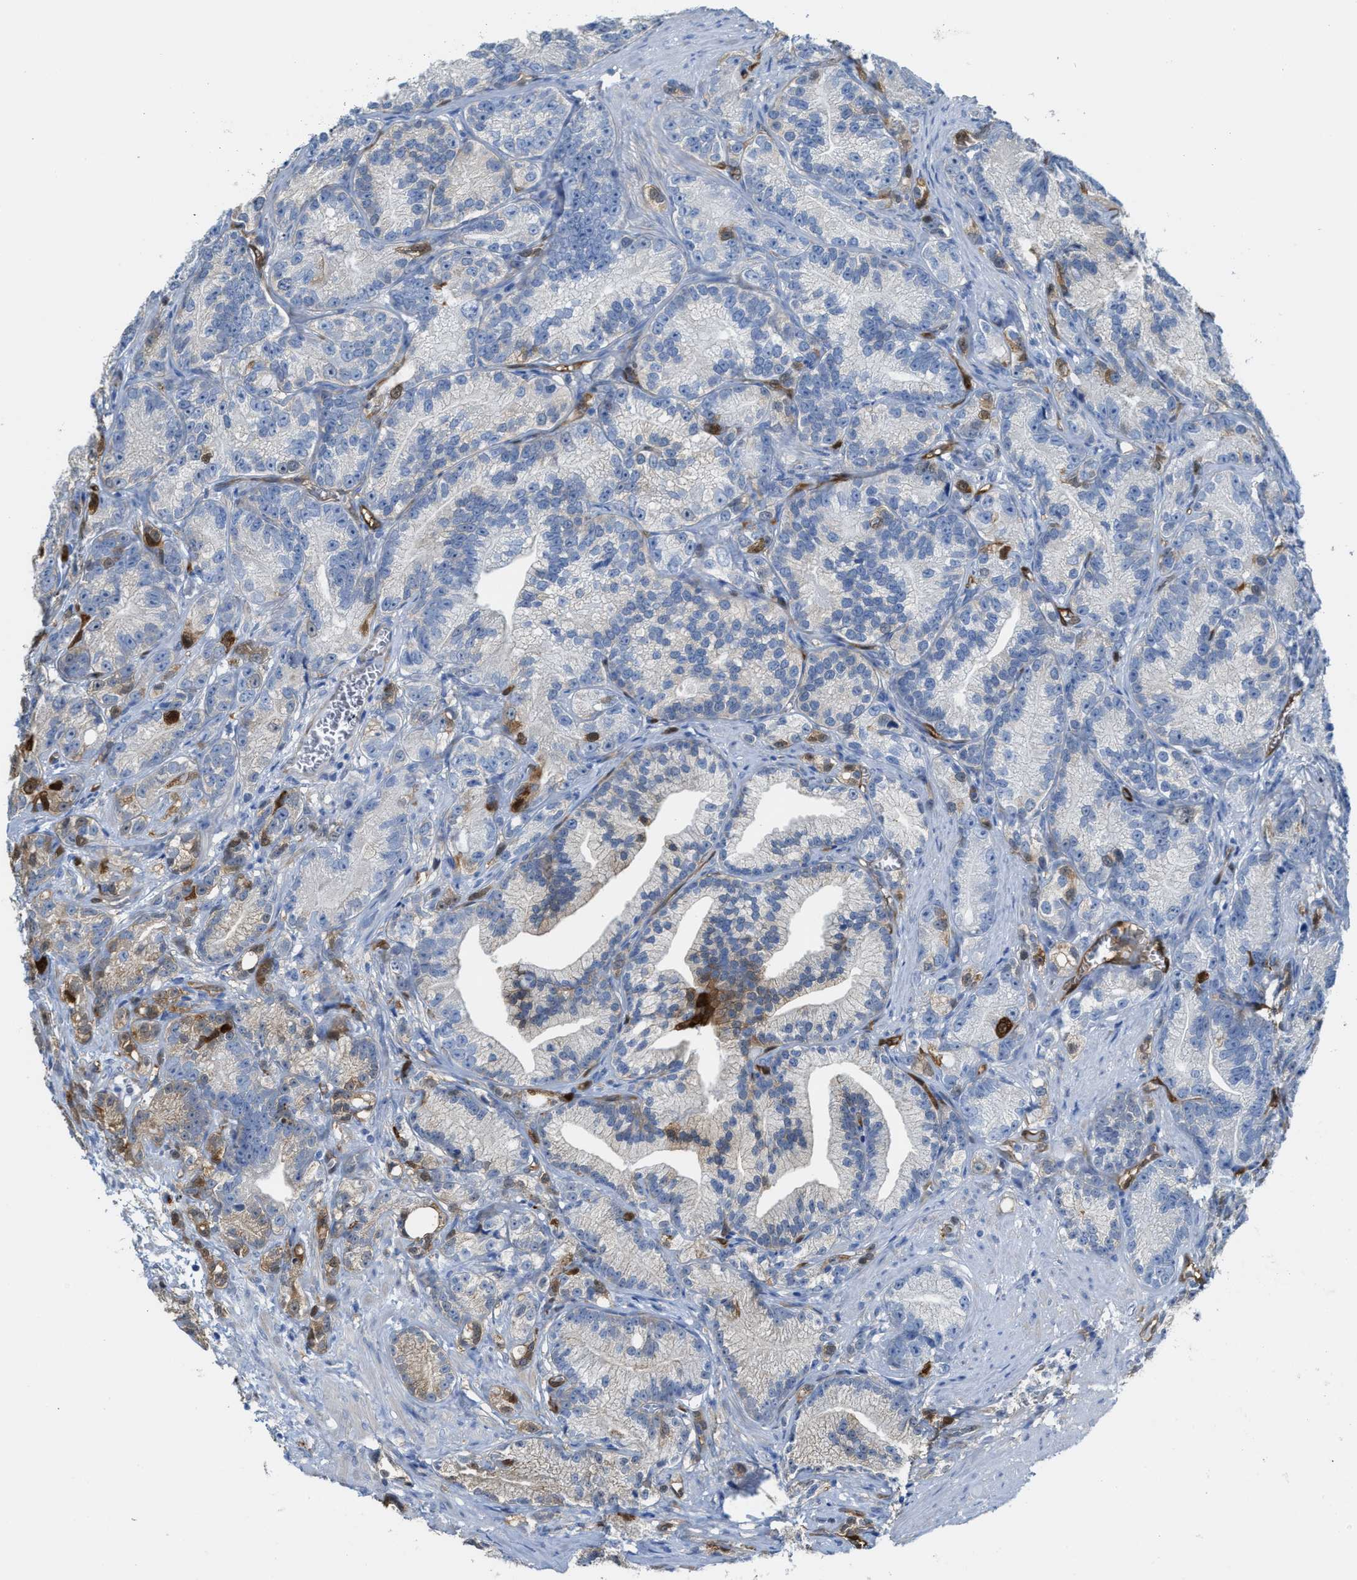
{"staining": {"intensity": "weak", "quantity": "<25%", "location": "cytoplasmic/membranous"}, "tissue": "prostate cancer", "cell_type": "Tumor cells", "image_type": "cancer", "snomed": [{"axis": "morphology", "description": "Adenocarcinoma, Low grade"}, {"axis": "topography", "description": "Prostate"}], "caption": "Tumor cells show no significant positivity in prostate low-grade adenocarcinoma.", "gene": "ASS1", "patient": {"sex": "male", "age": 89}}